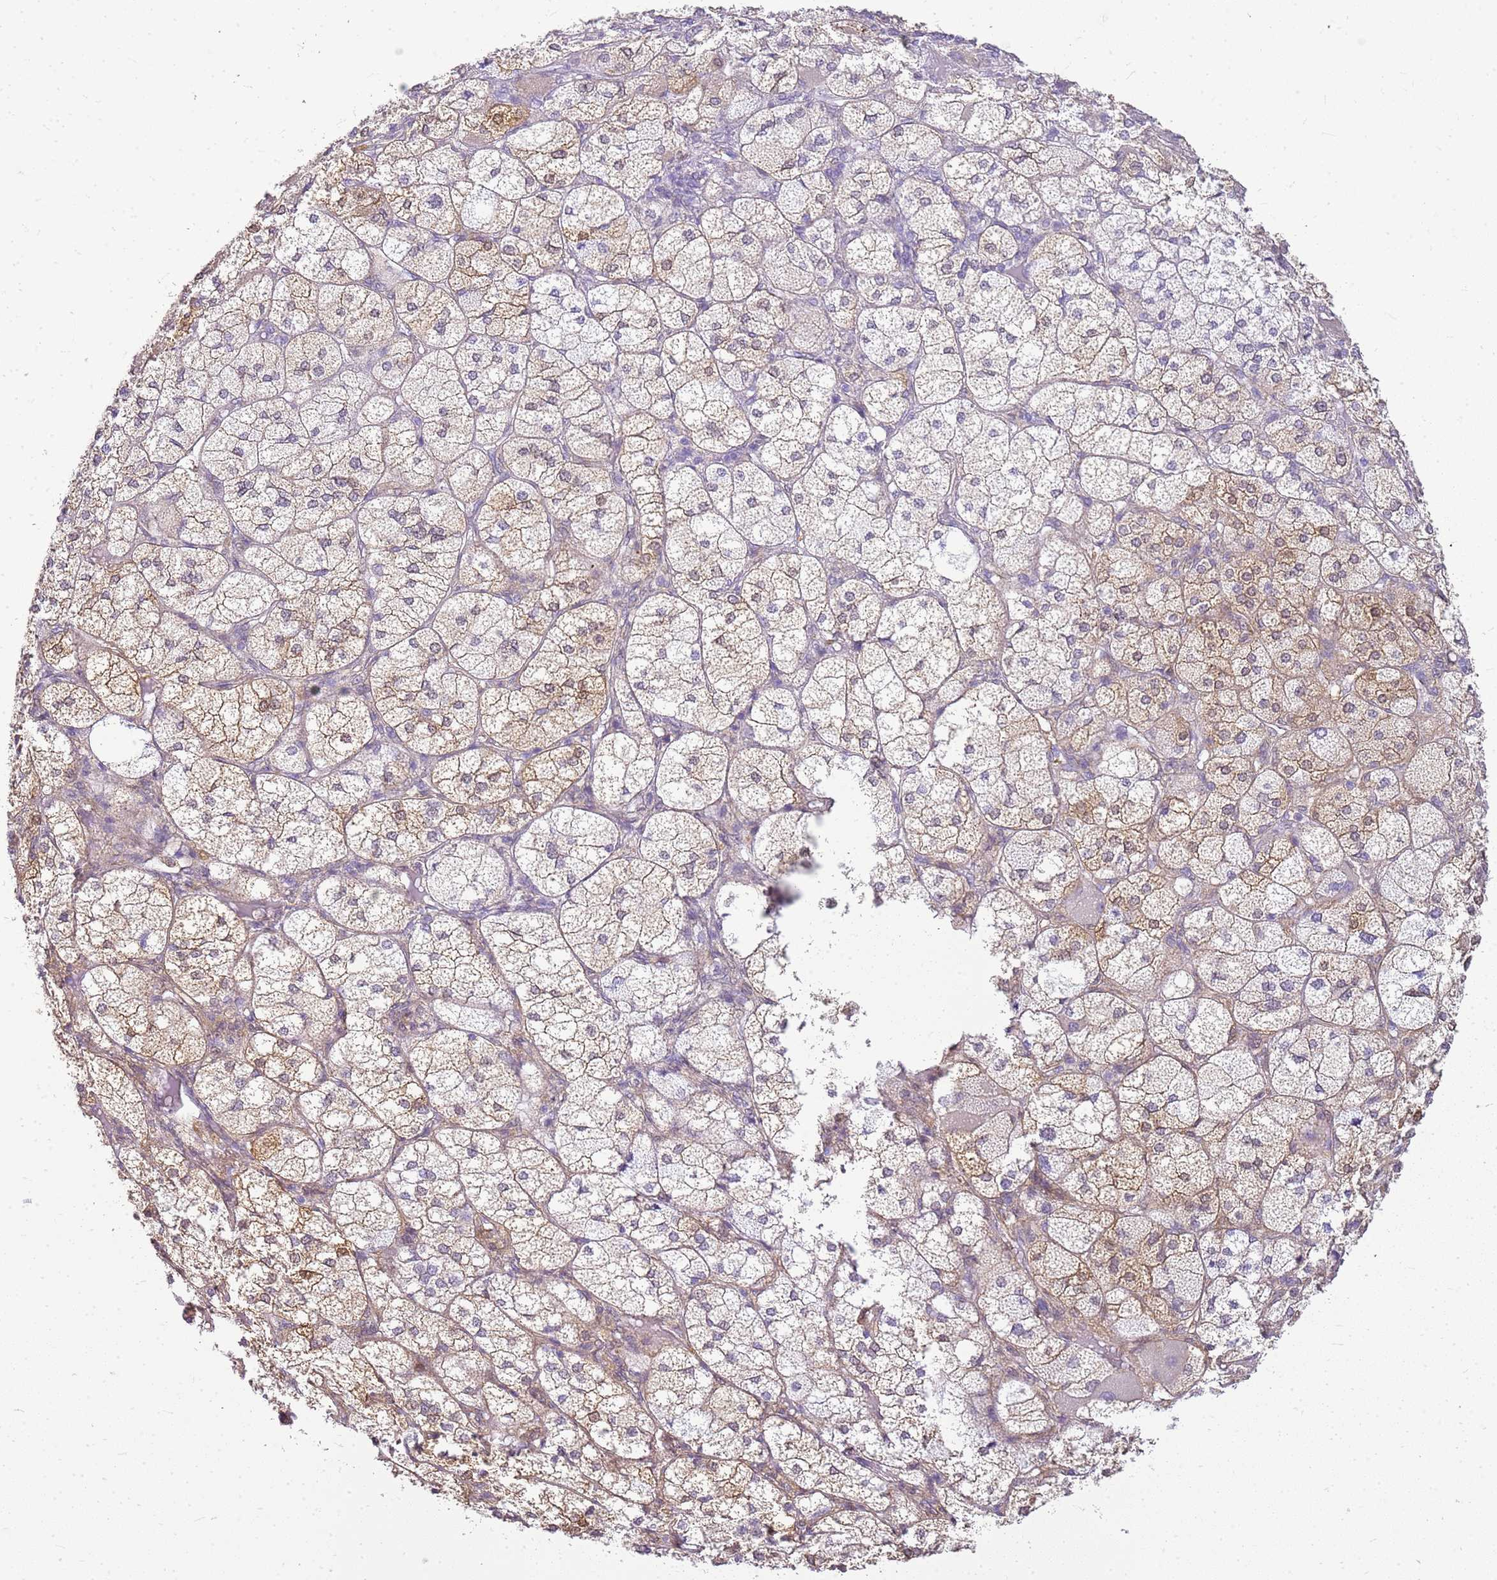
{"staining": {"intensity": "moderate", "quantity": "25%-75%", "location": "cytoplasmic/membranous"}, "tissue": "adrenal gland", "cell_type": "Glandular cells", "image_type": "normal", "snomed": [{"axis": "morphology", "description": "Normal tissue, NOS"}, {"axis": "topography", "description": "Adrenal gland"}], "caption": "The histopathology image exhibits a brown stain indicating the presence of a protein in the cytoplasmic/membranous of glandular cells in adrenal gland.", "gene": "SULT1E1", "patient": {"sex": "female", "age": 61}}